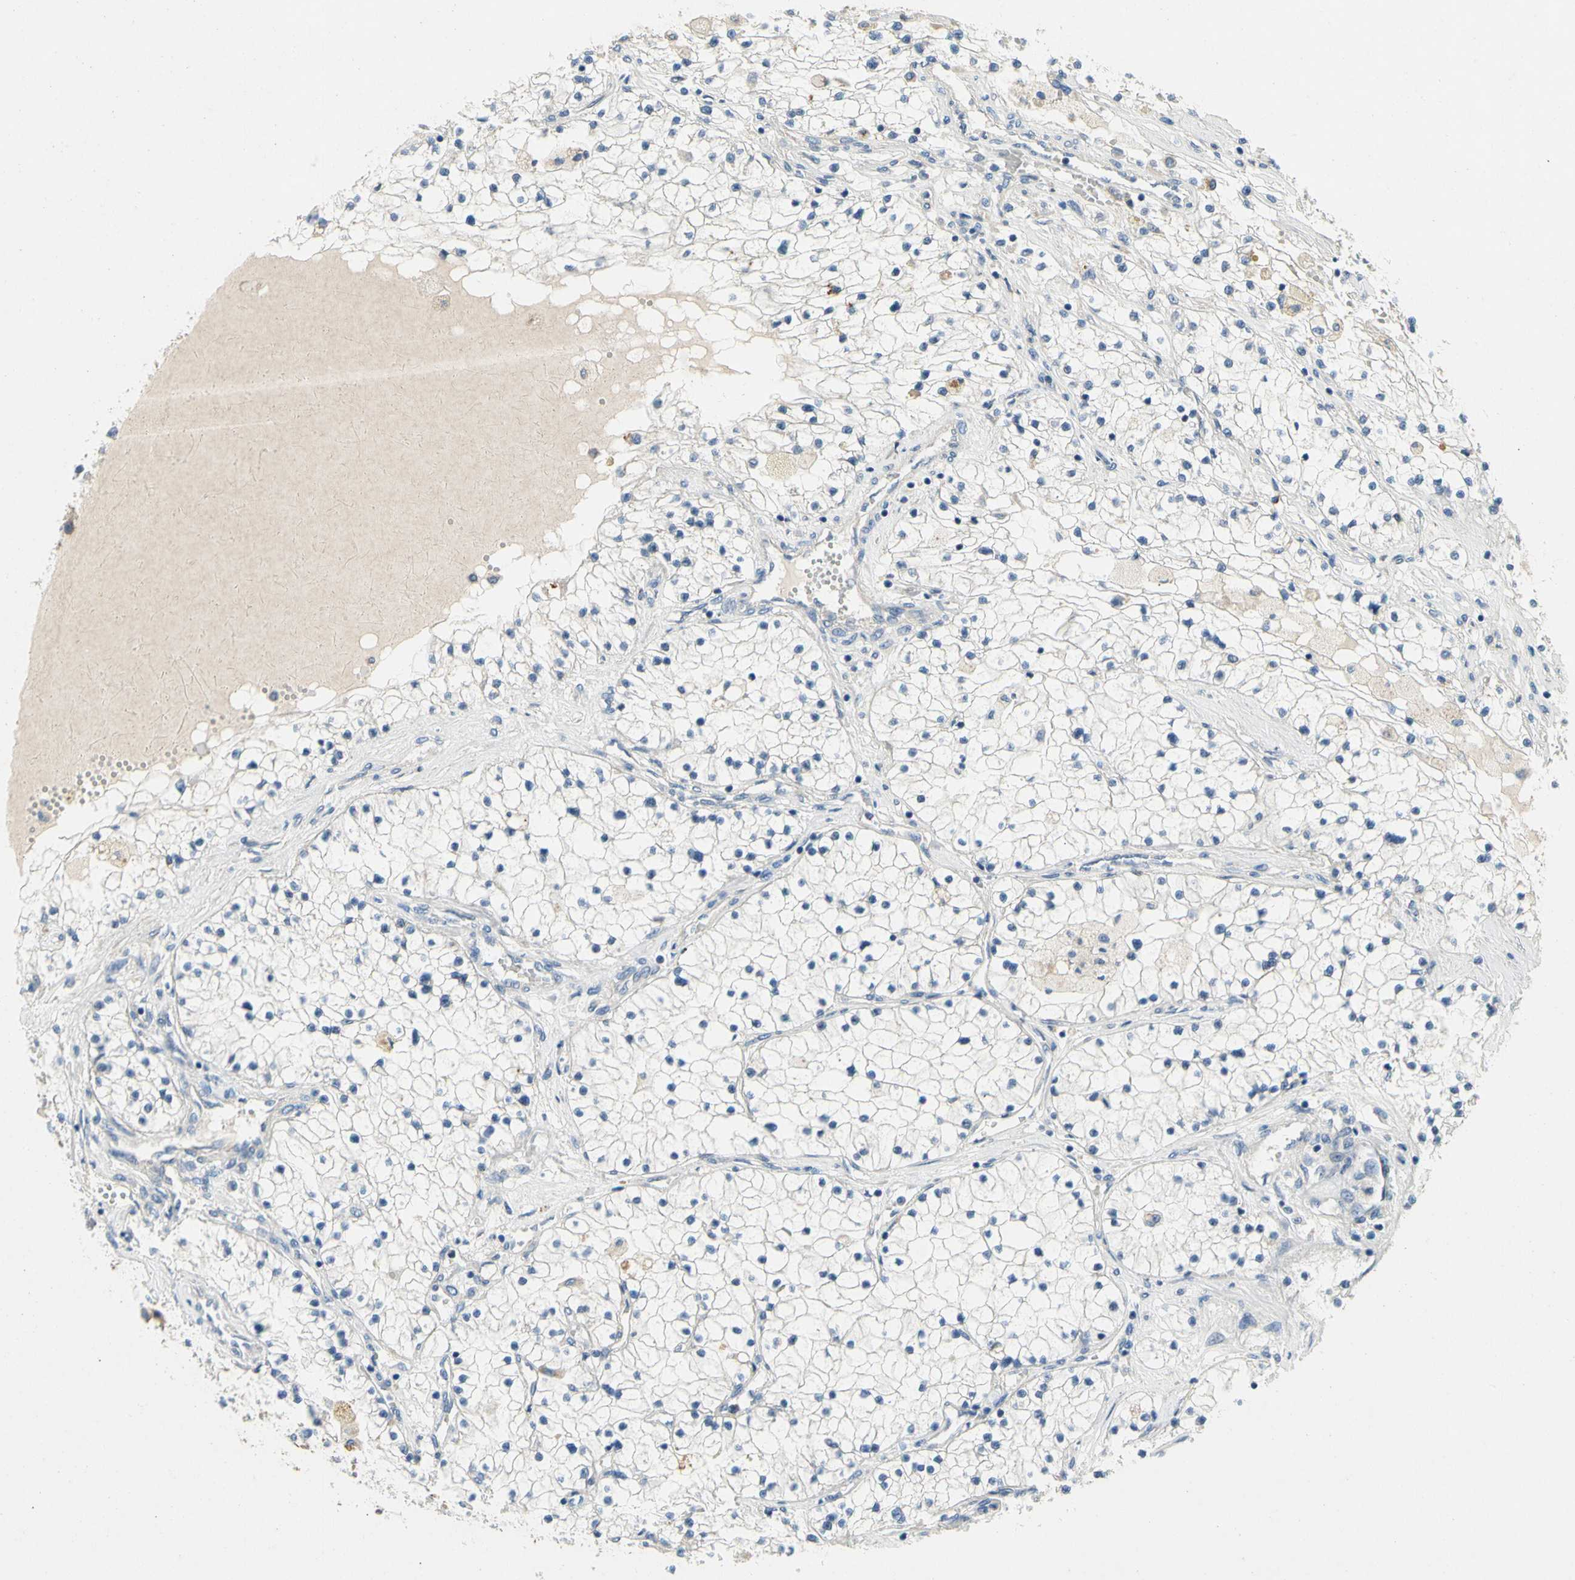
{"staining": {"intensity": "negative", "quantity": "none", "location": "none"}, "tissue": "renal cancer", "cell_type": "Tumor cells", "image_type": "cancer", "snomed": [{"axis": "morphology", "description": "Adenocarcinoma, NOS"}, {"axis": "topography", "description": "Kidney"}], "caption": "Renal cancer (adenocarcinoma) stained for a protein using IHC demonstrates no positivity tumor cells.", "gene": "LGR6", "patient": {"sex": "male", "age": 68}}